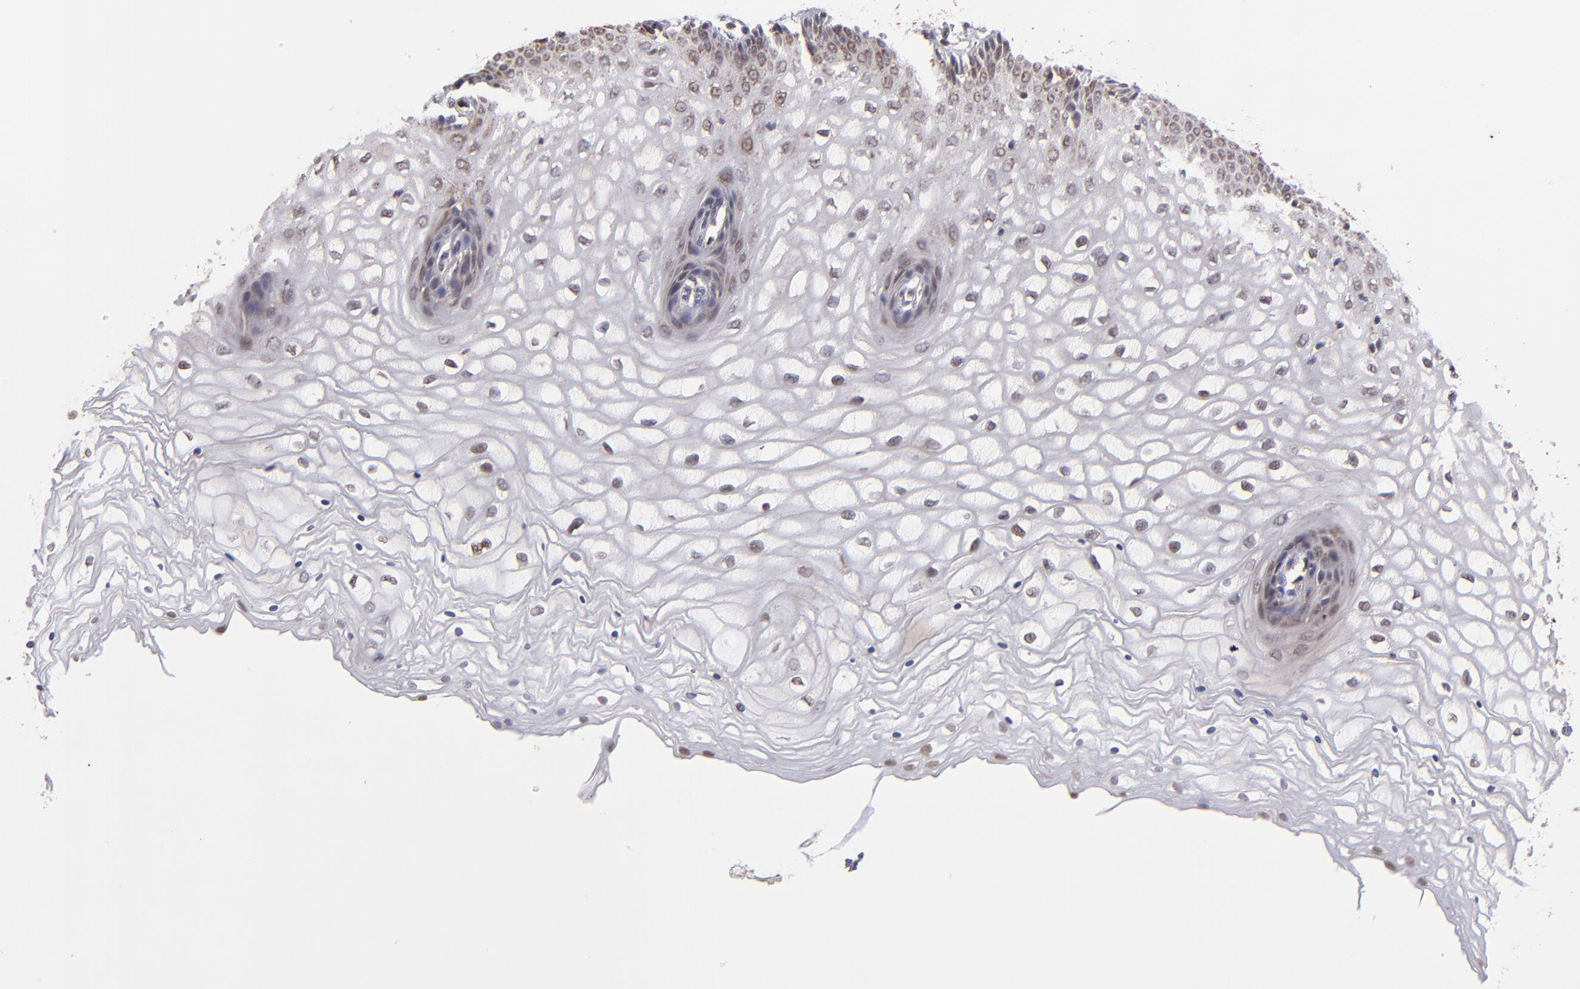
{"staining": {"intensity": "weak", "quantity": "25%-75%", "location": "nuclear"}, "tissue": "vagina", "cell_type": "Squamous epithelial cells", "image_type": "normal", "snomed": [{"axis": "morphology", "description": "Normal tissue, NOS"}, {"axis": "topography", "description": "Vagina"}], "caption": "A brown stain shows weak nuclear positivity of a protein in squamous epithelial cells of benign human vagina. Nuclei are stained in blue.", "gene": "SLC15A1", "patient": {"sex": "female", "age": 34}}